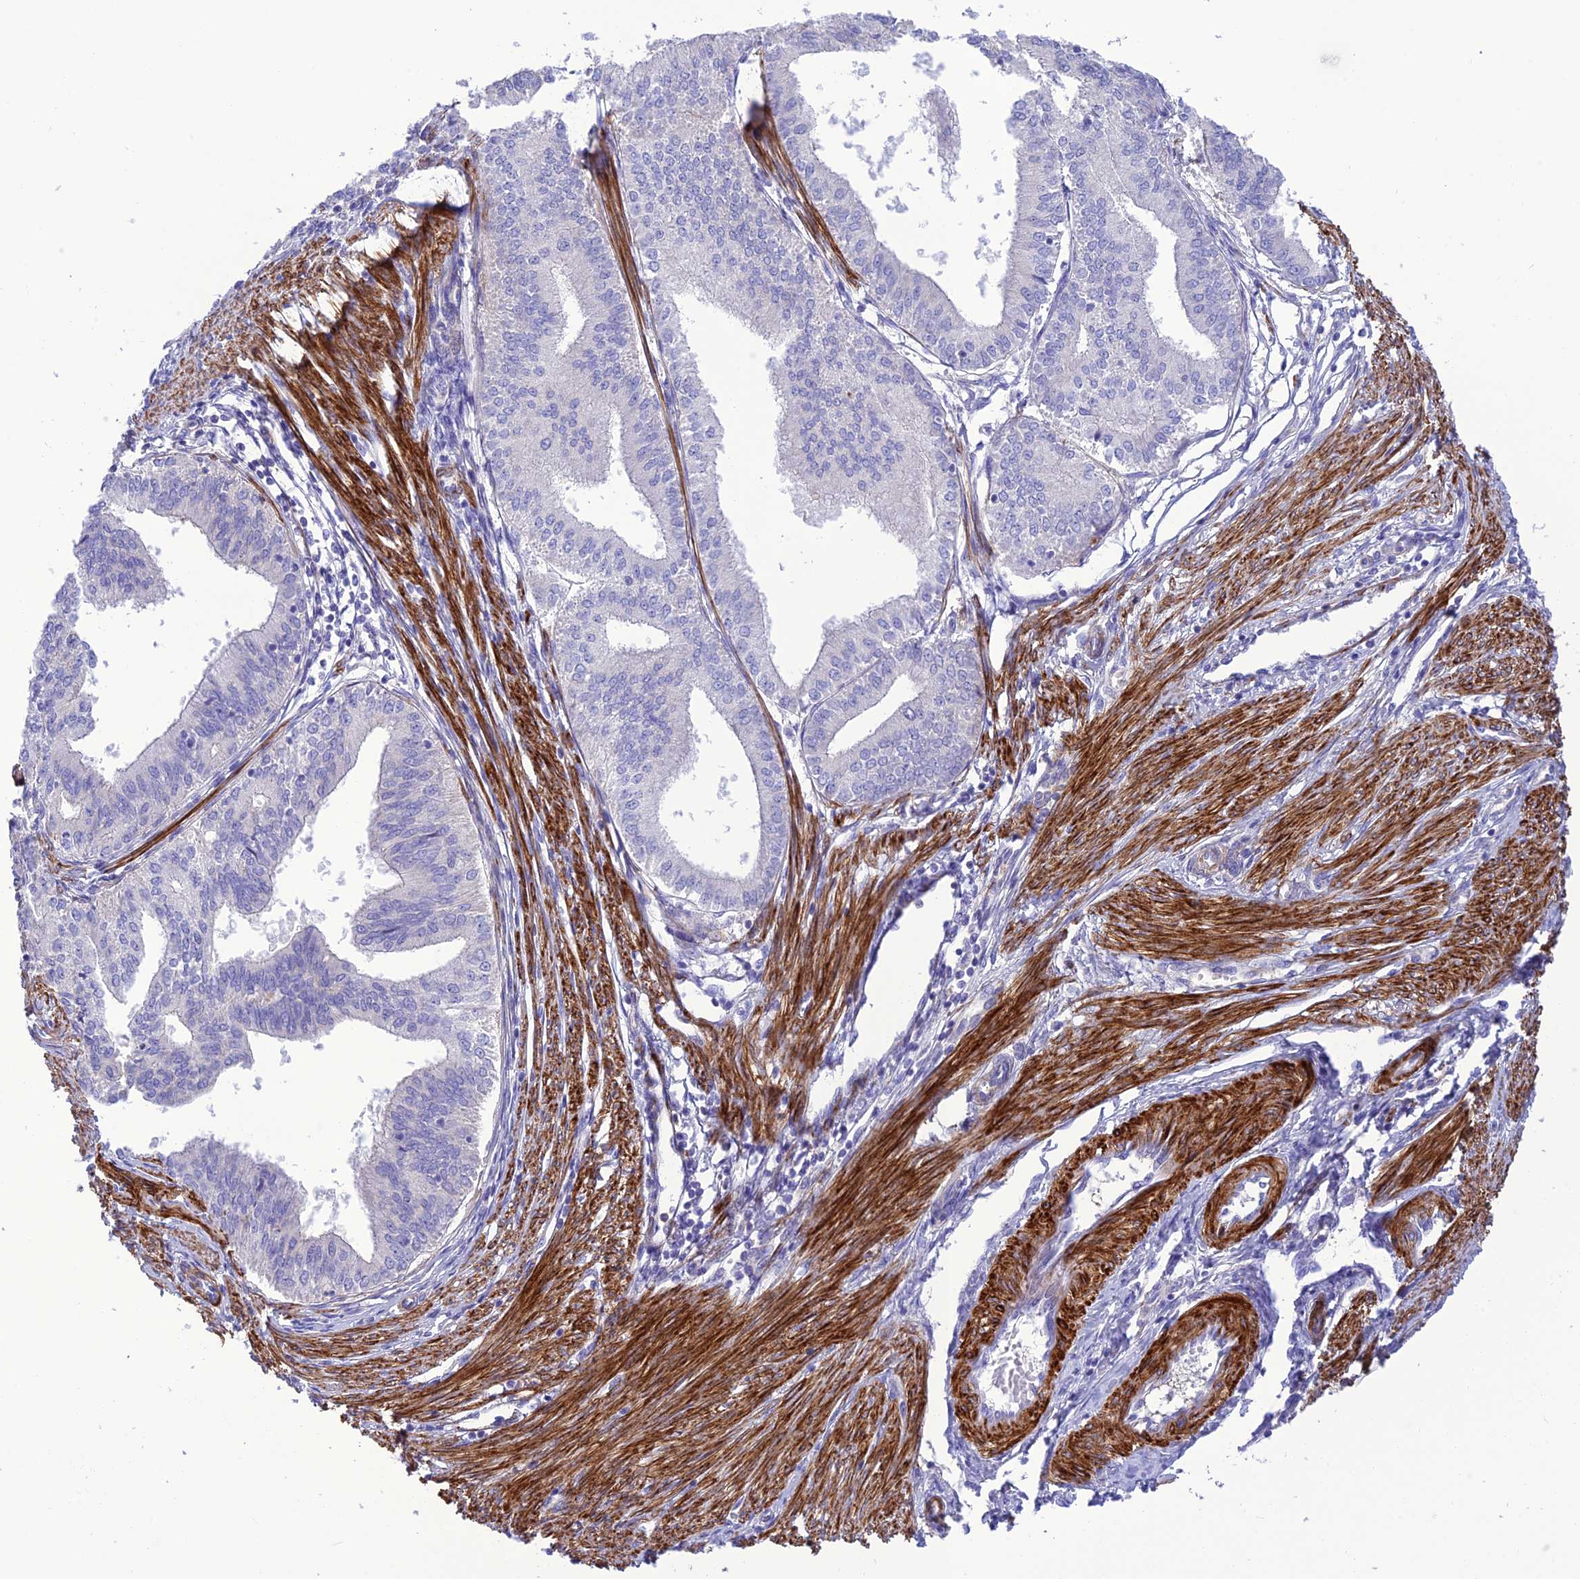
{"staining": {"intensity": "negative", "quantity": "none", "location": "none"}, "tissue": "endometrial cancer", "cell_type": "Tumor cells", "image_type": "cancer", "snomed": [{"axis": "morphology", "description": "Adenocarcinoma, NOS"}, {"axis": "topography", "description": "Endometrium"}], "caption": "Human endometrial cancer (adenocarcinoma) stained for a protein using immunohistochemistry (IHC) reveals no staining in tumor cells.", "gene": "FRA10AC1", "patient": {"sex": "female", "age": 50}}